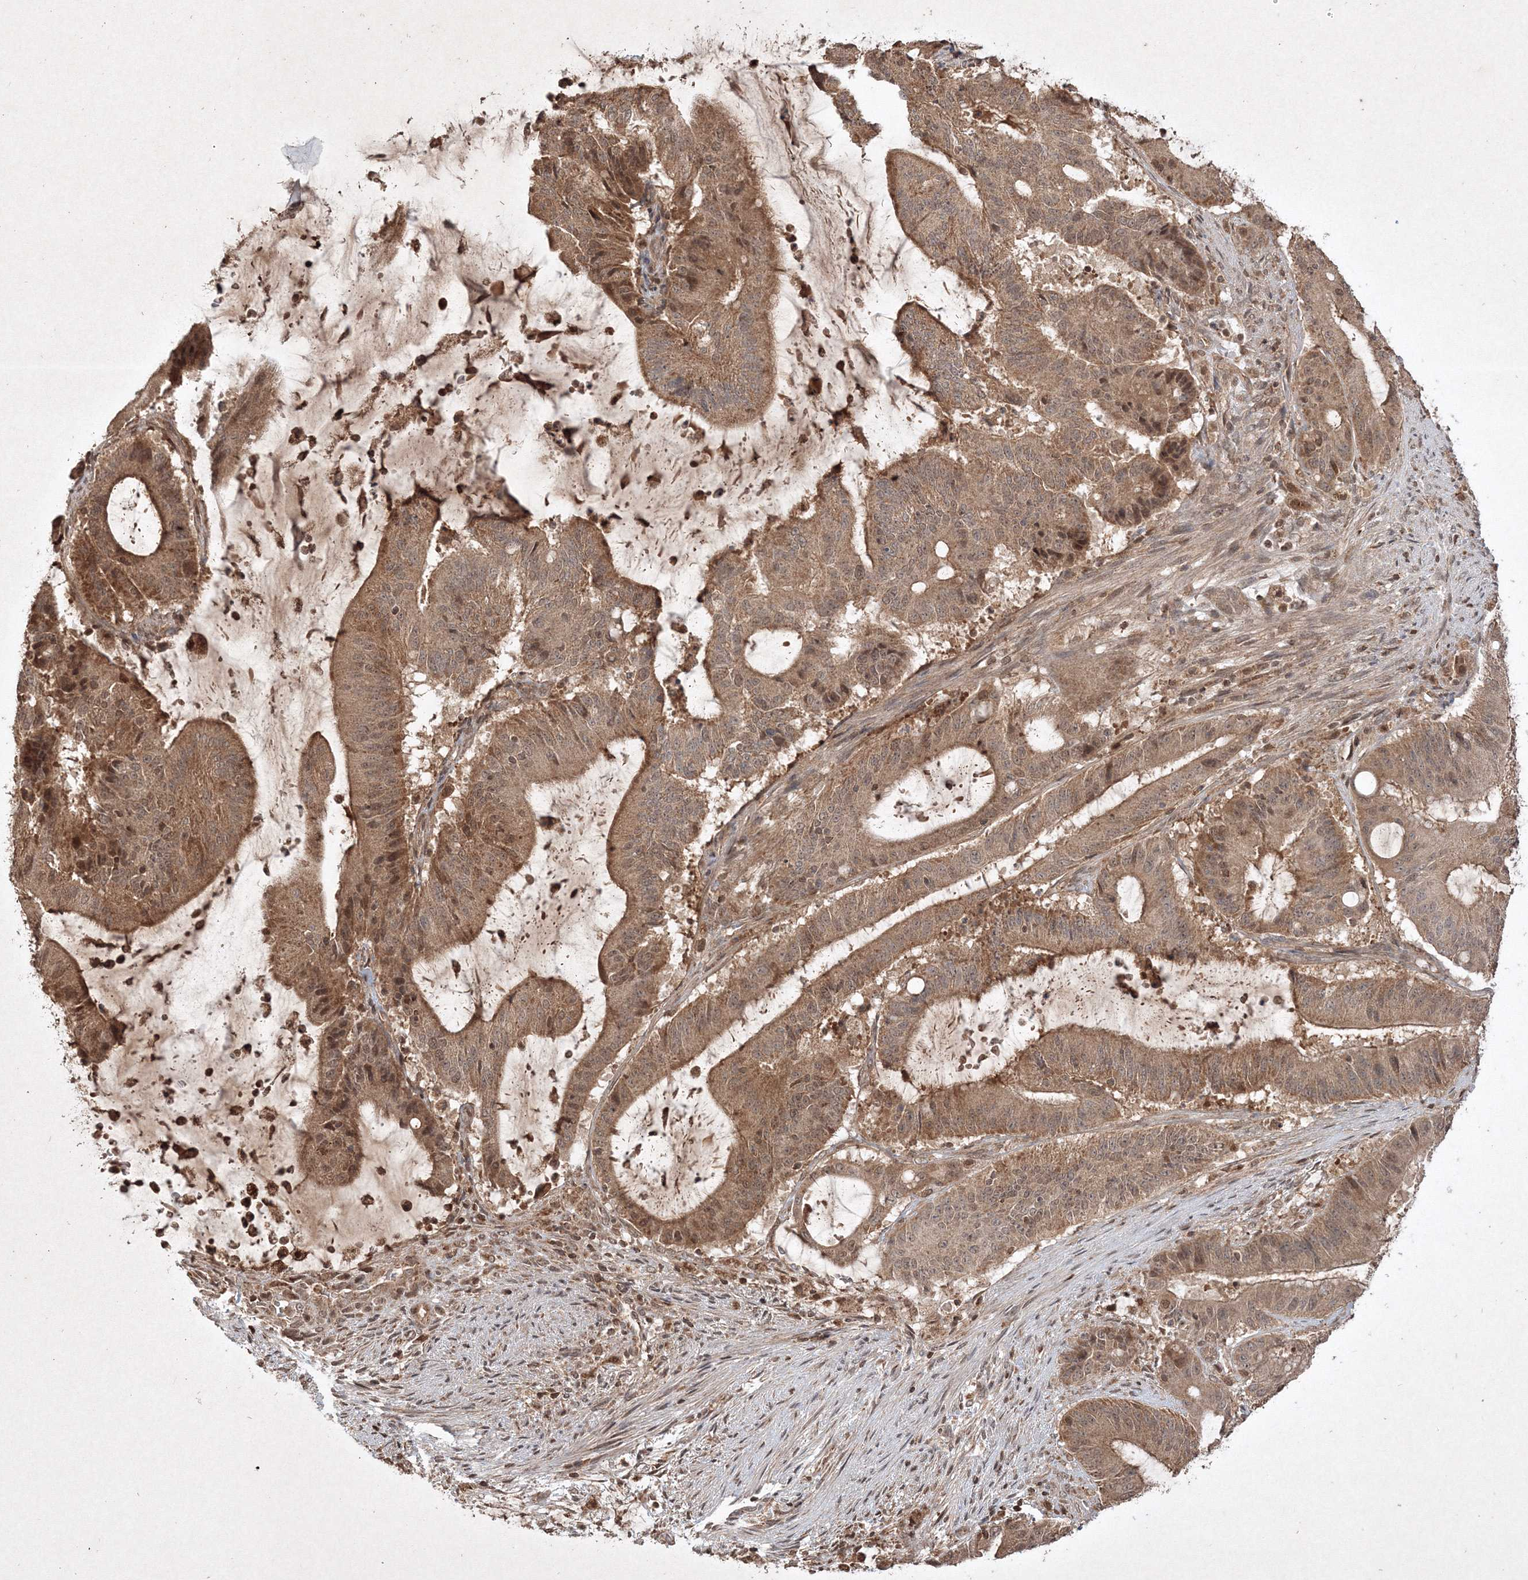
{"staining": {"intensity": "moderate", "quantity": ">75%", "location": "cytoplasmic/membranous,nuclear"}, "tissue": "liver cancer", "cell_type": "Tumor cells", "image_type": "cancer", "snomed": [{"axis": "morphology", "description": "Normal tissue, NOS"}, {"axis": "morphology", "description": "Cholangiocarcinoma"}, {"axis": "topography", "description": "Liver"}, {"axis": "topography", "description": "Peripheral nerve tissue"}], "caption": "There is medium levels of moderate cytoplasmic/membranous and nuclear staining in tumor cells of liver cancer (cholangiocarcinoma), as demonstrated by immunohistochemical staining (brown color).", "gene": "PLTP", "patient": {"sex": "female", "age": 73}}